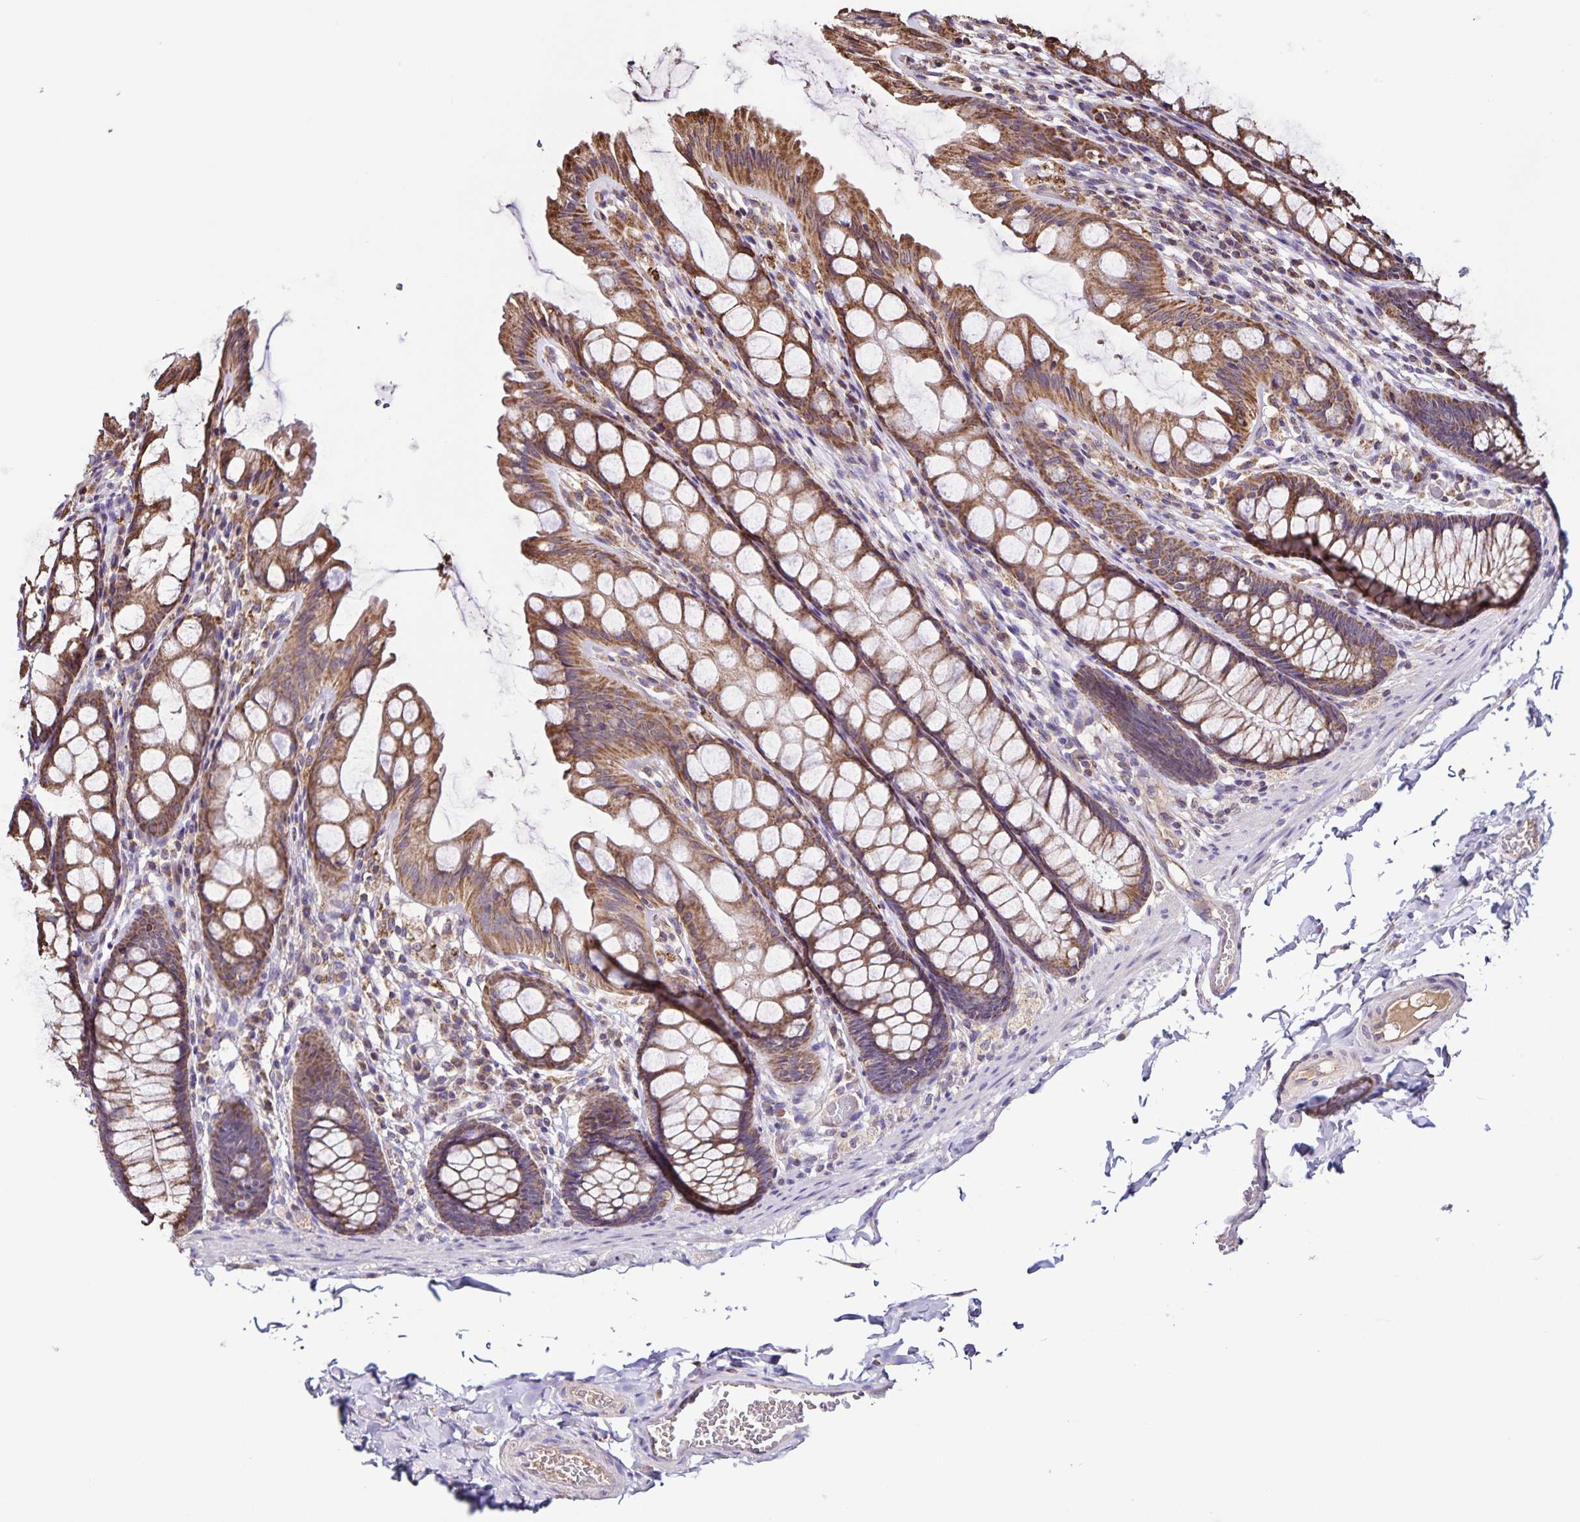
{"staining": {"intensity": "weak", "quantity": "25%-75%", "location": "cytoplasmic/membranous"}, "tissue": "colon", "cell_type": "Endothelial cells", "image_type": "normal", "snomed": [{"axis": "morphology", "description": "Normal tissue, NOS"}, {"axis": "topography", "description": "Colon"}], "caption": "IHC (DAB) staining of benign colon displays weak cytoplasmic/membranous protein expression in about 25%-75% of endothelial cells. (DAB IHC with brightfield microscopy, high magnification).", "gene": "MAN1A1", "patient": {"sex": "male", "age": 47}}